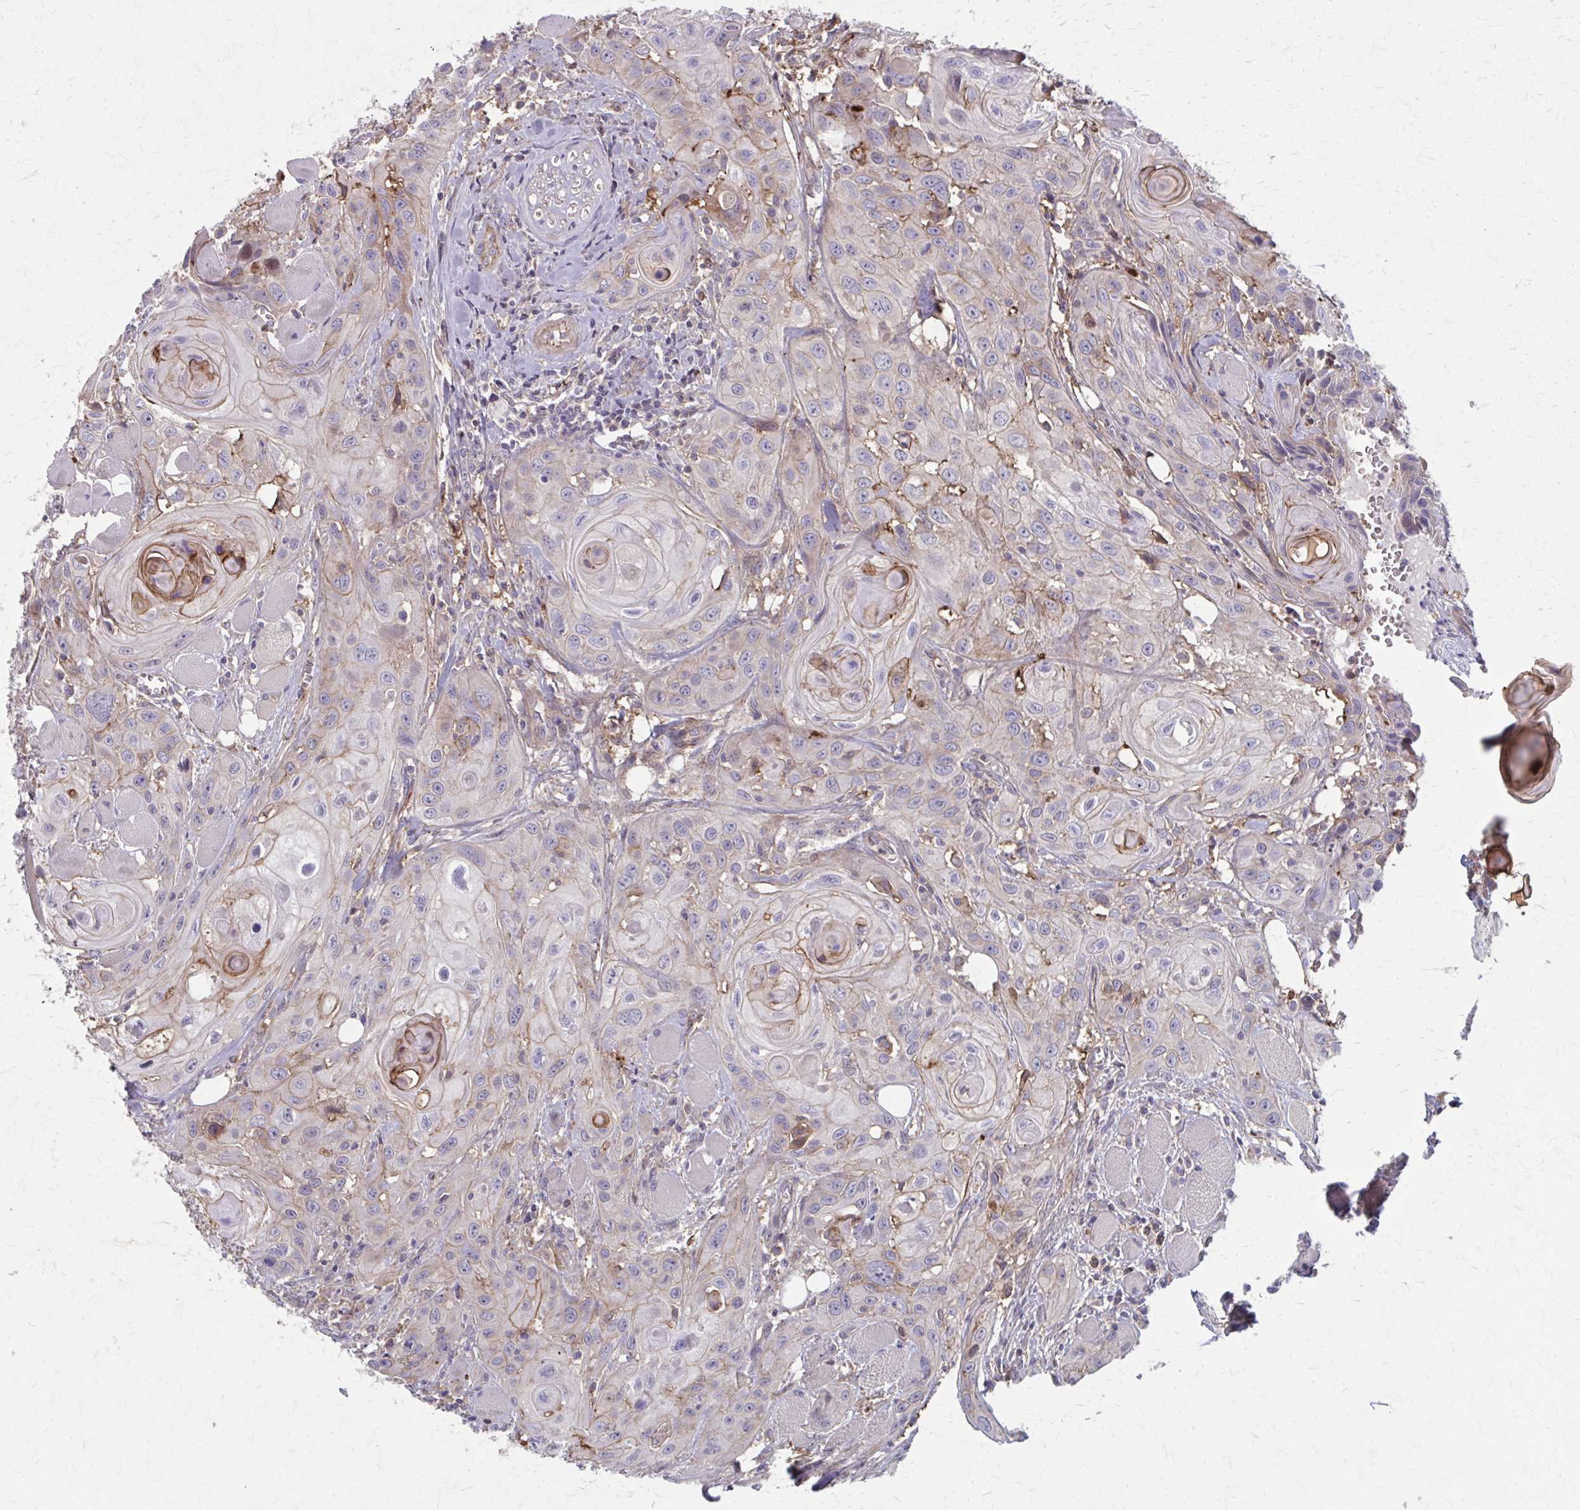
{"staining": {"intensity": "moderate", "quantity": "<25%", "location": "cytoplasmic/membranous"}, "tissue": "head and neck cancer", "cell_type": "Tumor cells", "image_type": "cancer", "snomed": [{"axis": "morphology", "description": "Squamous cell carcinoma, NOS"}, {"axis": "topography", "description": "Oral tissue"}, {"axis": "topography", "description": "Head-Neck"}], "caption": "Immunohistochemistry of human head and neck squamous cell carcinoma displays low levels of moderate cytoplasmic/membranous staining in approximately <25% of tumor cells. (Stains: DAB (3,3'-diaminobenzidine) in brown, nuclei in blue, Microscopy: brightfield microscopy at high magnification).", "gene": "MMP14", "patient": {"sex": "male", "age": 58}}